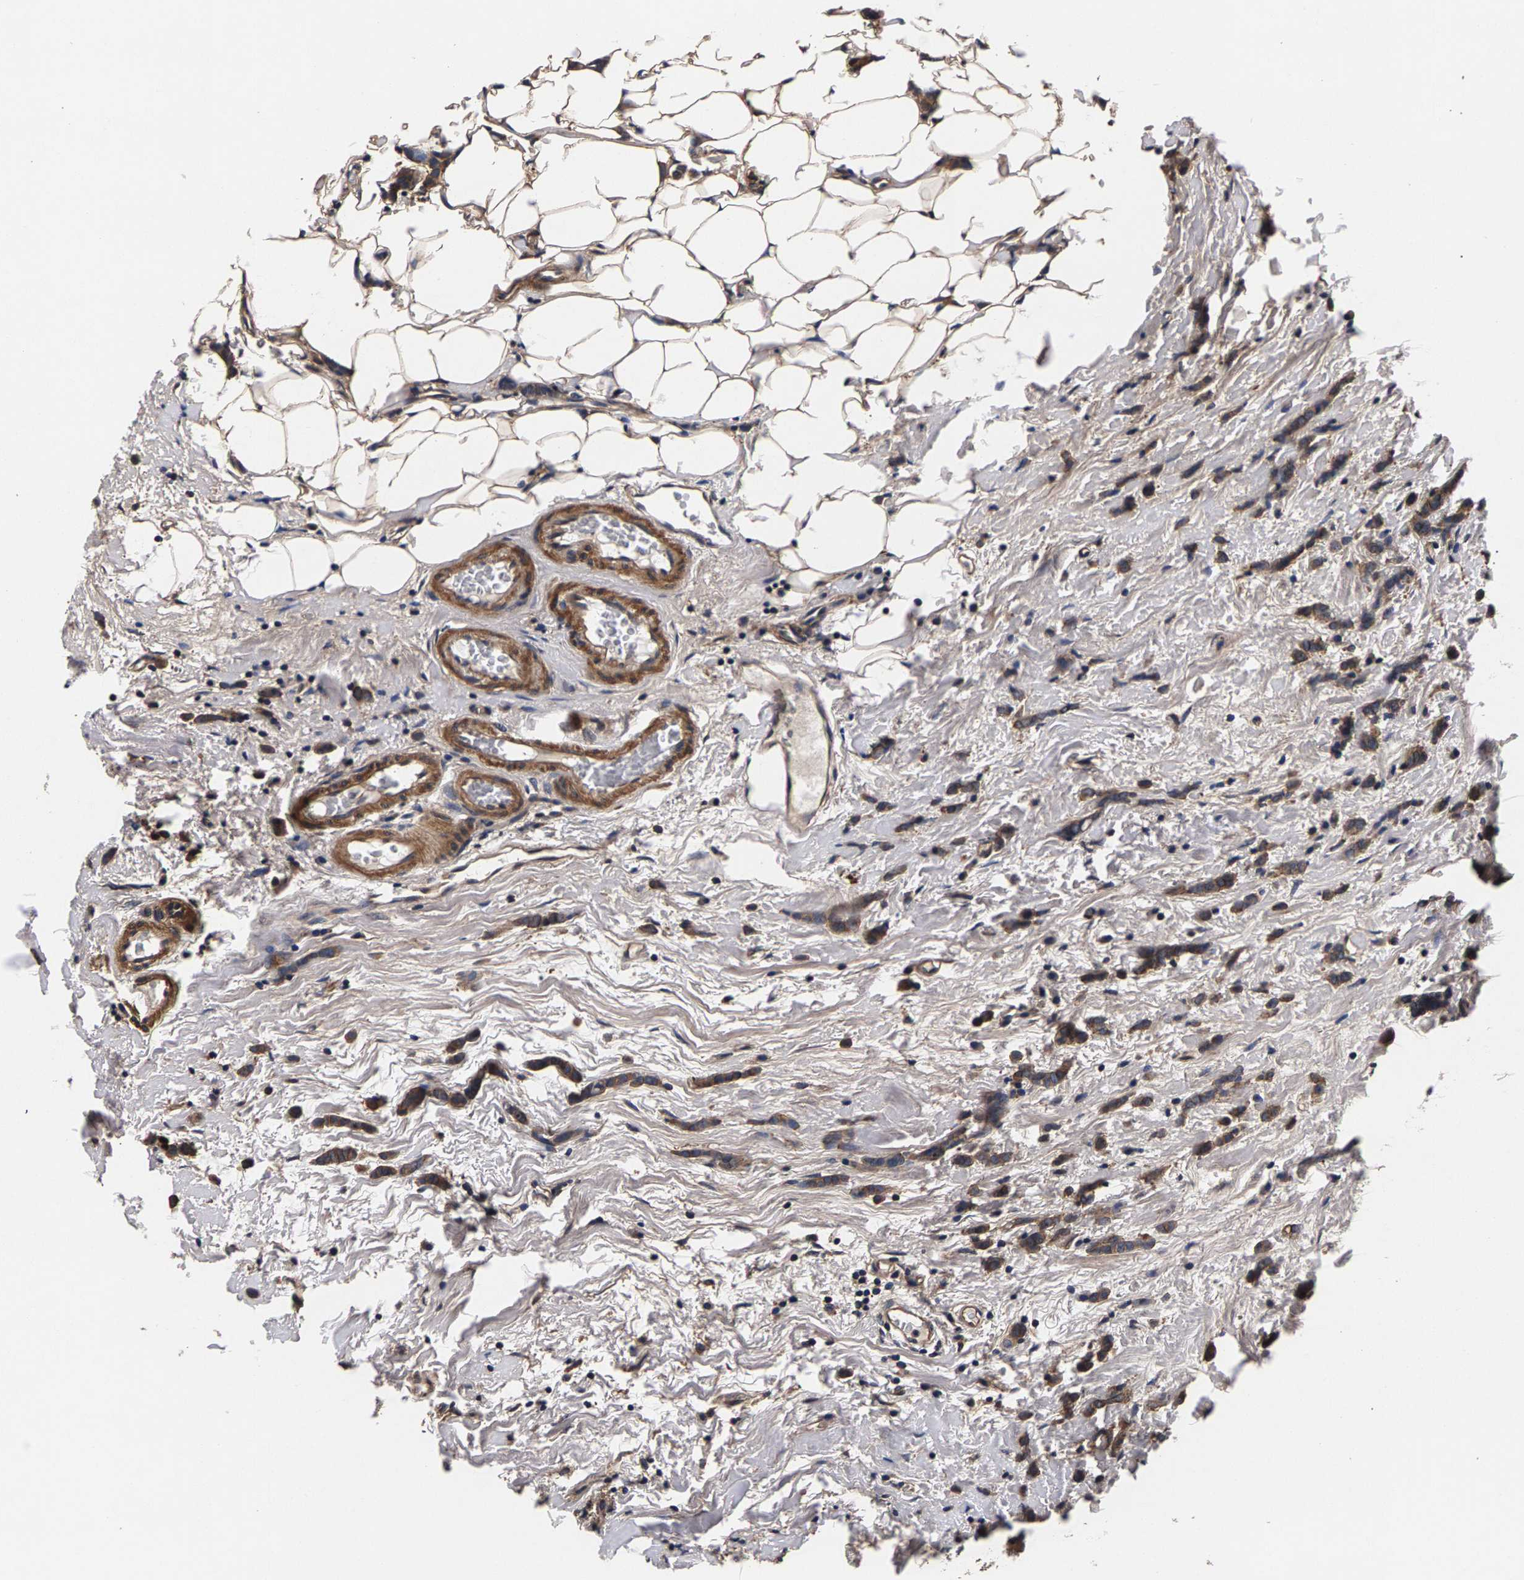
{"staining": {"intensity": "moderate", "quantity": ">75%", "location": "cytoplasmic/membranous"}, "tissue": "breast cancer", "cell_type": "Tumor cells", "image_type": "cancer", "snomed": [{"axis": "morphology", "description": "Lobular carcinoma"}, {"axis": "topography", "description": "Breast"}], "caption": "IHC photomicrograph of neoplastic tissue: human breast cancer (lobular carcinoma) stained using immunohistochemistry (IHC) demonstrates medium levels of moderate protein expression localized specifically in the cytoplasmic/membranous of tumor cells, appearing as a cytoplasmic/membranous brown color.", "gene": "MARCHF7", "patient": {"sex": "female", "age": 60}}